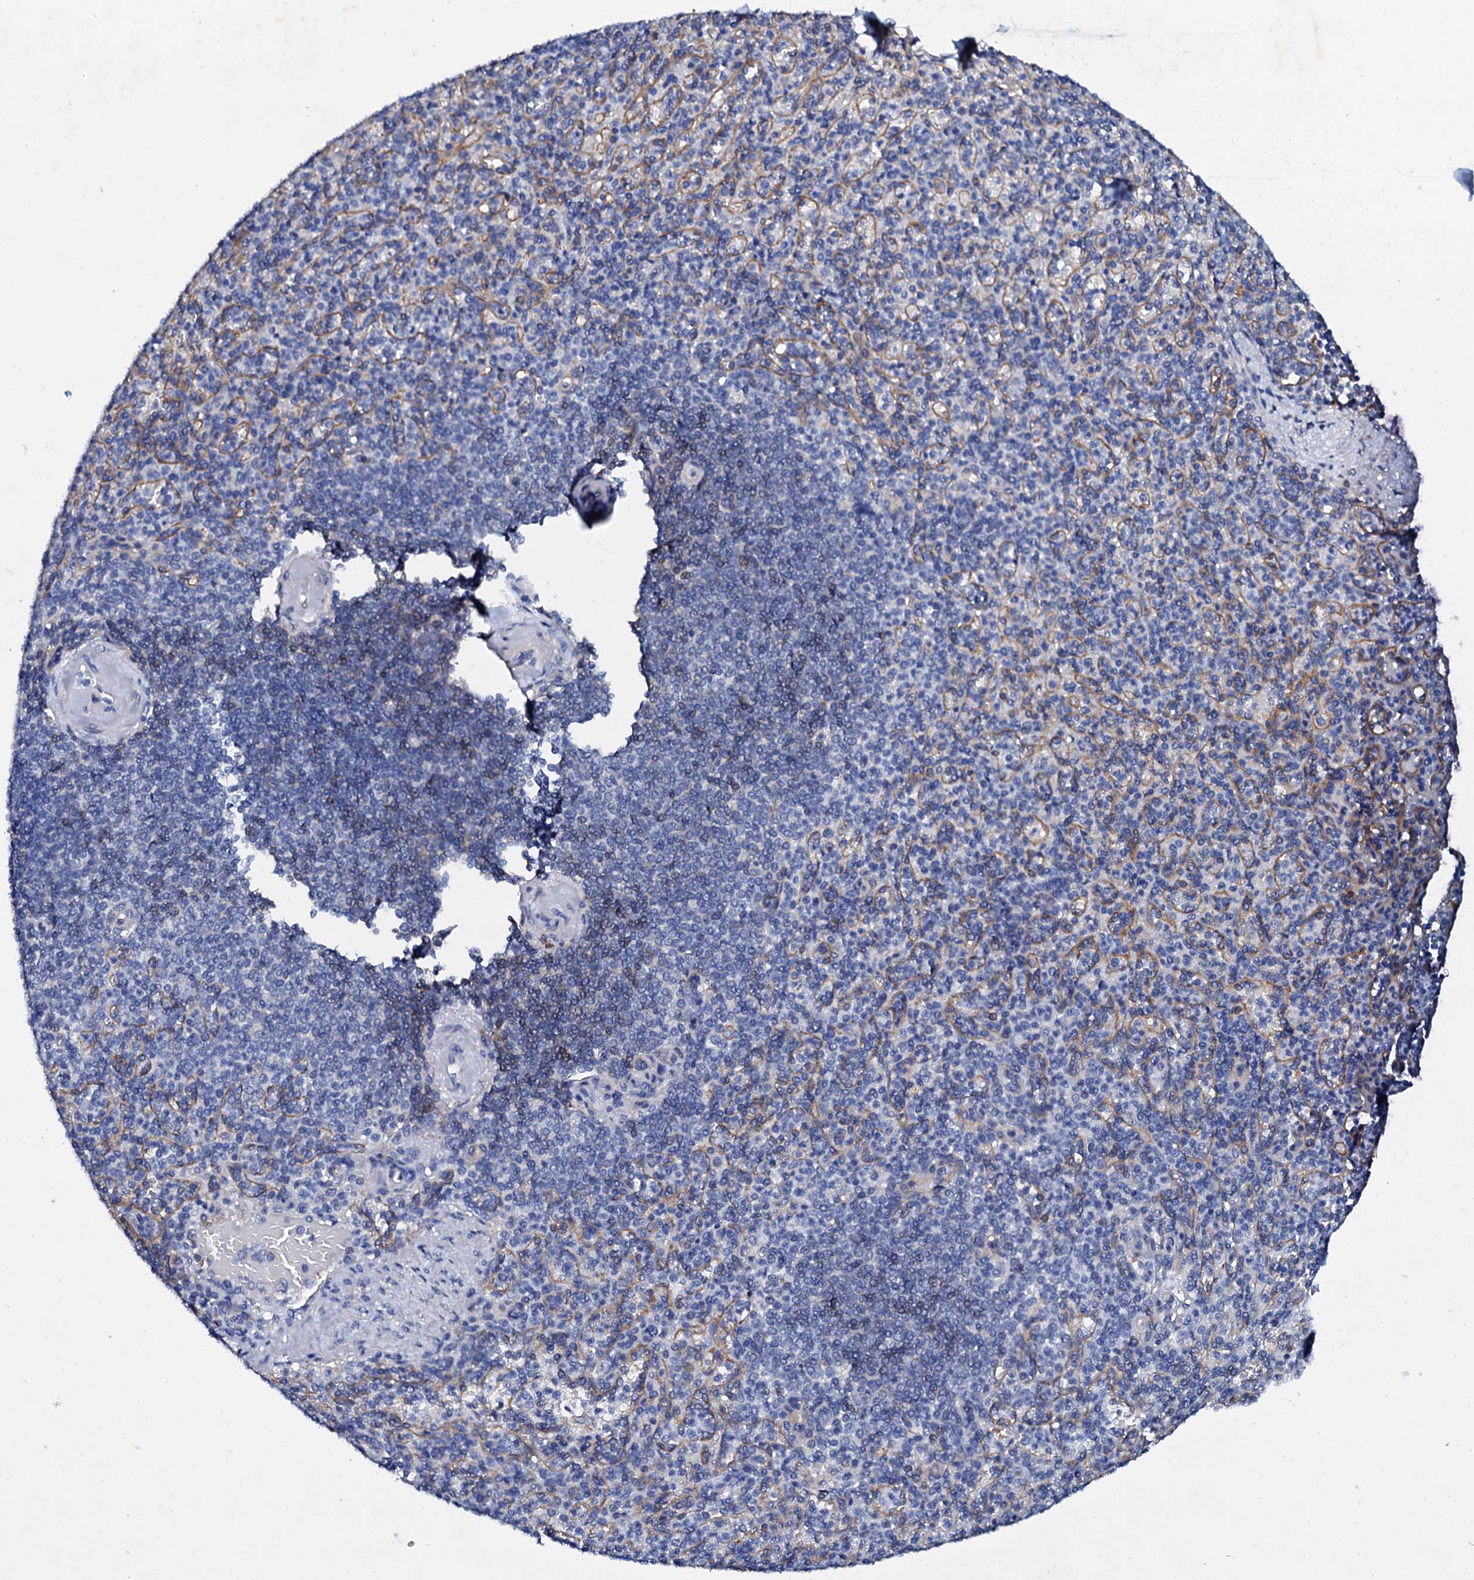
{"staining": {"intensity": "negative", "quantity": "none", "location": "none"}, "tissue": "spleen", "cell_type": "Cells in red pulp", "image_type": "normal", "snomed": [{"axis": "morphology", "description": "Normal tissue, NOS"}, {"axis": "topography", "description": "Spleen"}], "caption": "DAB immunohistochemical staining of benign human spleen exhibits no significant staining in cells in red pulp.", "gene": "GLB1L3", "patient": {"sex": "female", "age": 74}}